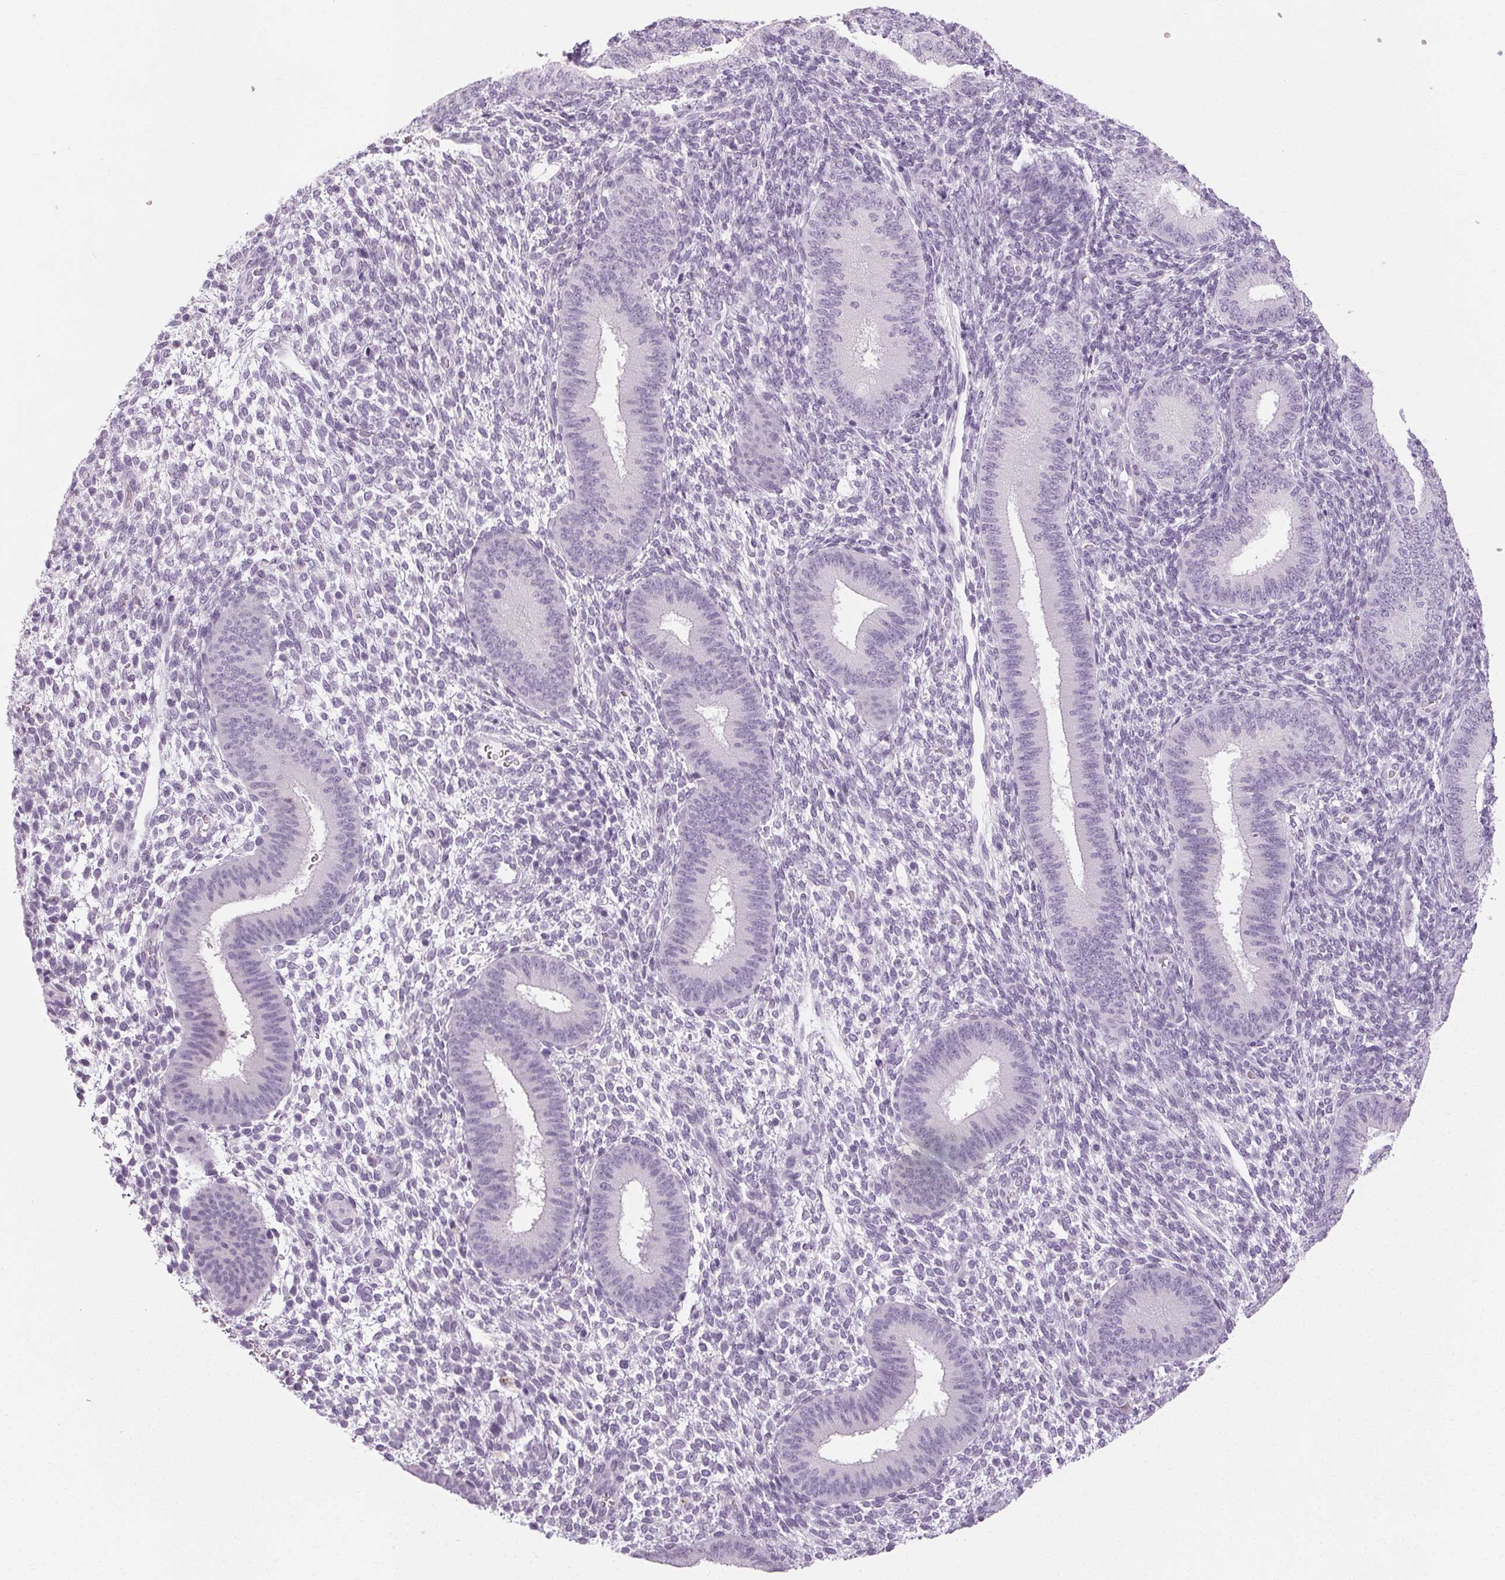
{"staining": {"intensity": "negative", "quantity": "none", "location": "none"}, "tissue": "endometrium", "cell_type": "Cells in endometrial stroma", "image_type": "normal", "snomed": [{"axis": "morphology", "description": "Normal tissue, NOS"}, {"axis": "topography", "description": "Endometrium"}], "caption": "Immunohistochemistry of unremarkable human endometrium demonstrates no staining in cells in endometrial stroma.", "gene": "POMC", "patient": {"sex": "female", "age": 39}}